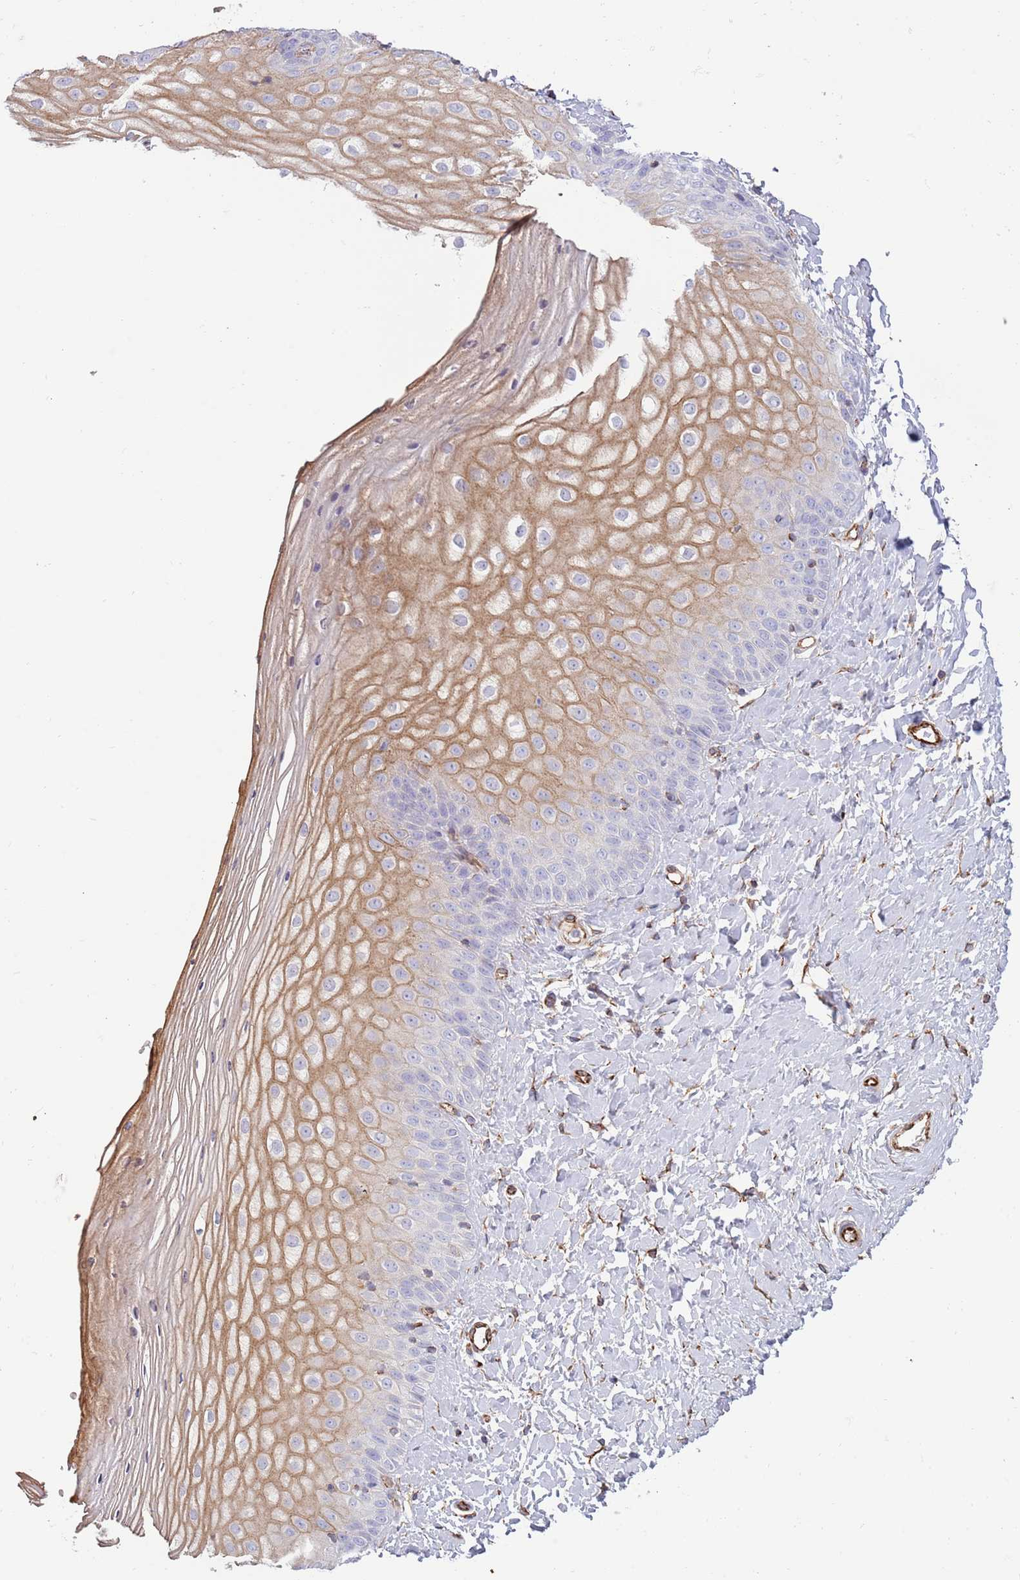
{"staining": {"intensity": "moderate", "quantity": "<25%", "location": "cytoplasmic/membranous"}, "tissue": "vagina", "cell_type": "Squamous epithelial cells", "image_type": "normal", "snomed": [{"axis": "morphology", "description": "Normal tissue, NOS"}, {"axis": "topography", "description": "Vagina"}], "caption": "Protein expression analysis of normal human vagina reveals moderate cytoplasmic/membranous staining in approximately <25% of squamous epithelial cells.", "gene": "MOGAT1", "patient": {"sex": "female", "age": 65}}